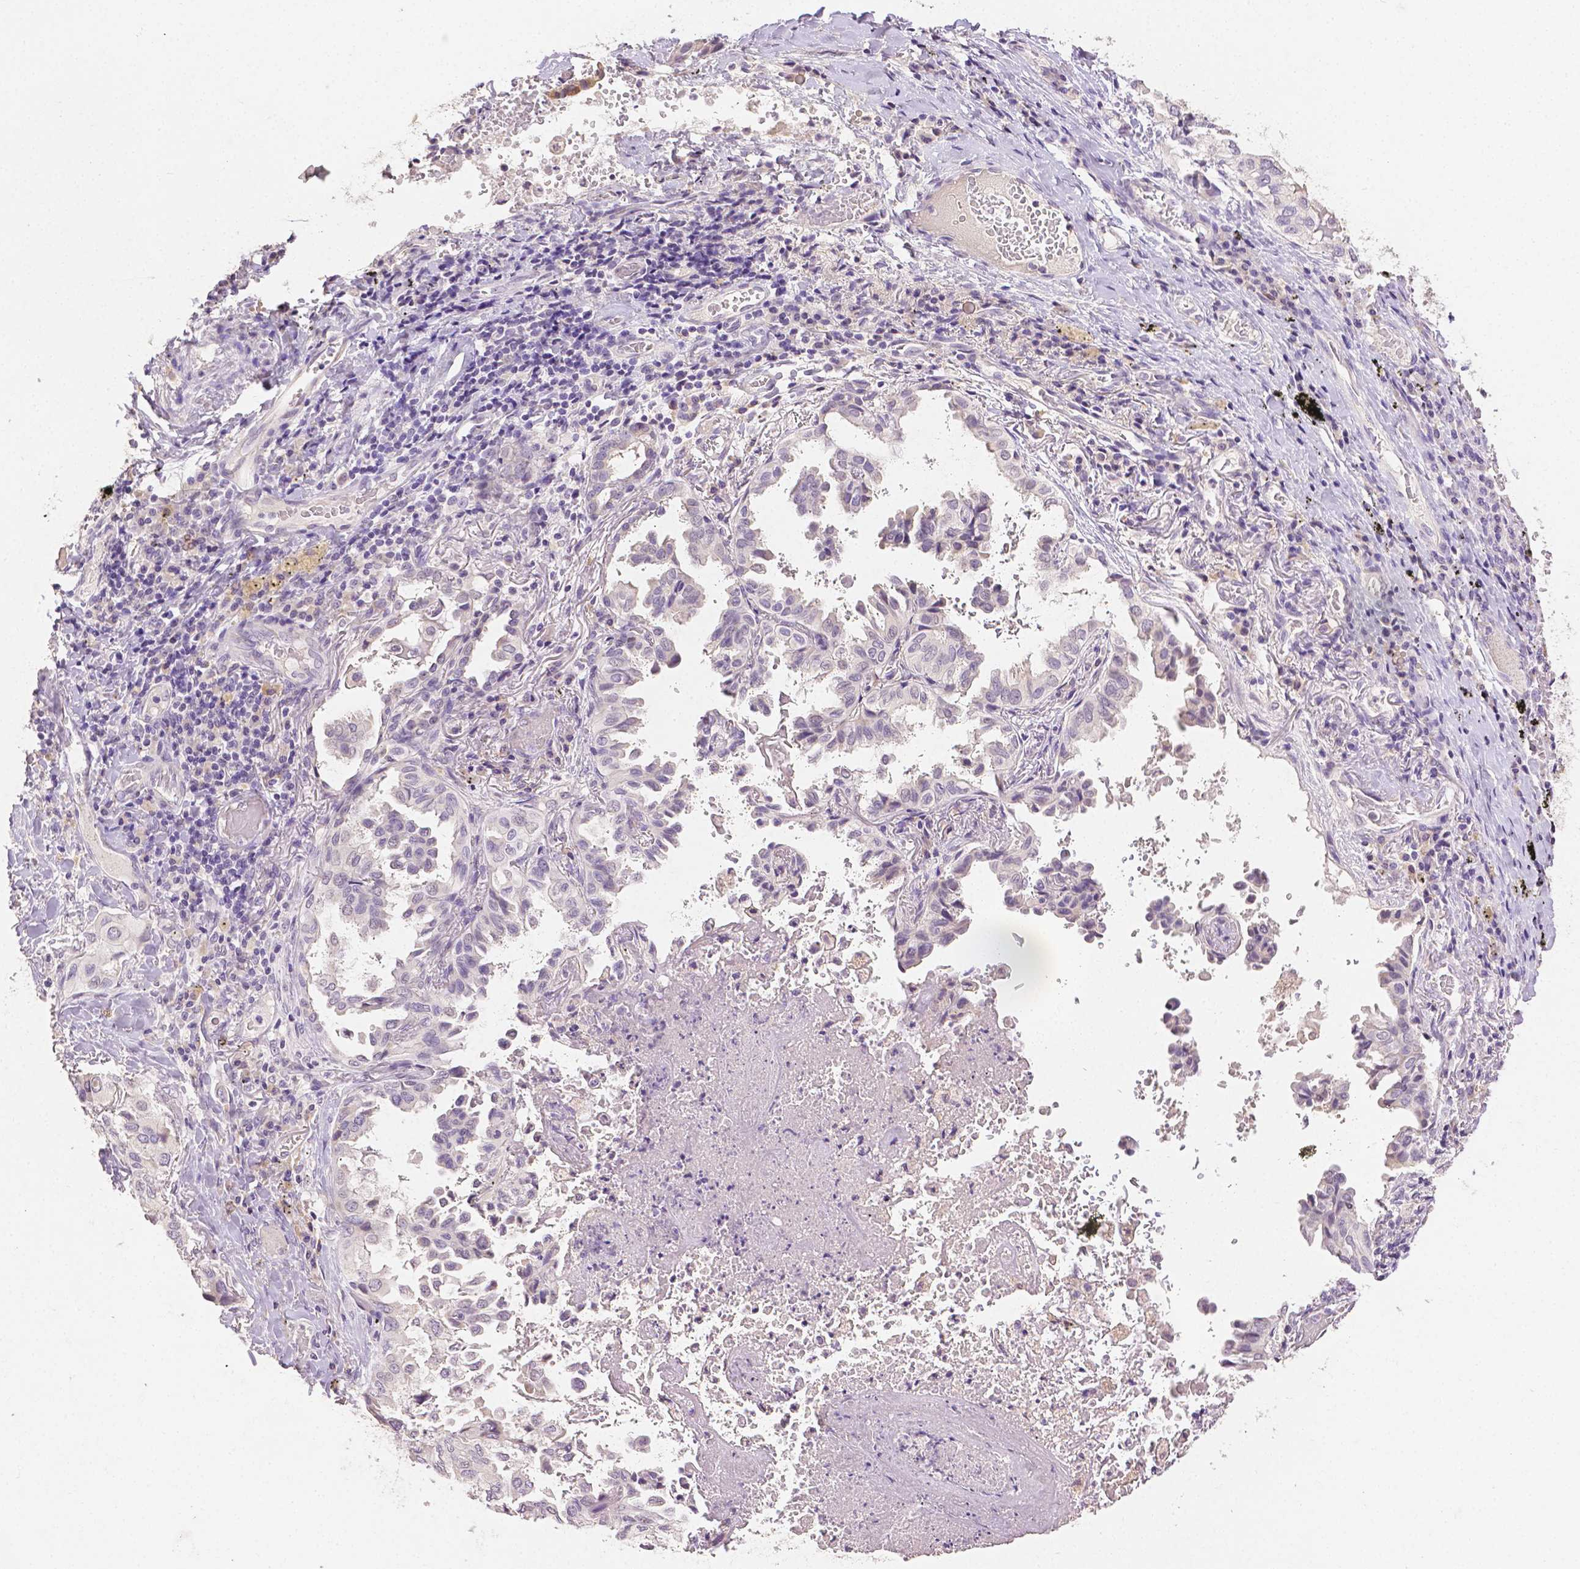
{"staining": {"intensity": "negative", "quantity": "none", "location": "none"}, "tissue": "lung cancer", "cell_type": "Tumor cells", "image_type": "cancer", "snomed": [{"axis": "morphology", "description": "Aneuploidy"}, {"axis": "morphology", "description": "Adenocarcinoma, NOS"}, {"axis": "morphology", "description": "Adenocarcinoma, metastatic, NOS"}, {"axis": "topography", "description": "Lymph node"}, {"axis": "topography", "description": "Lung"}], "caption": "The micrograph reveals no staining of tumor cells in adenocarcinoma (lung). (Brightfield microscopy of DAB immunohistochemistry (IHC) at high magnification).", "gene": "TGM1", "patient": {"sex": "female", "age": 48}}